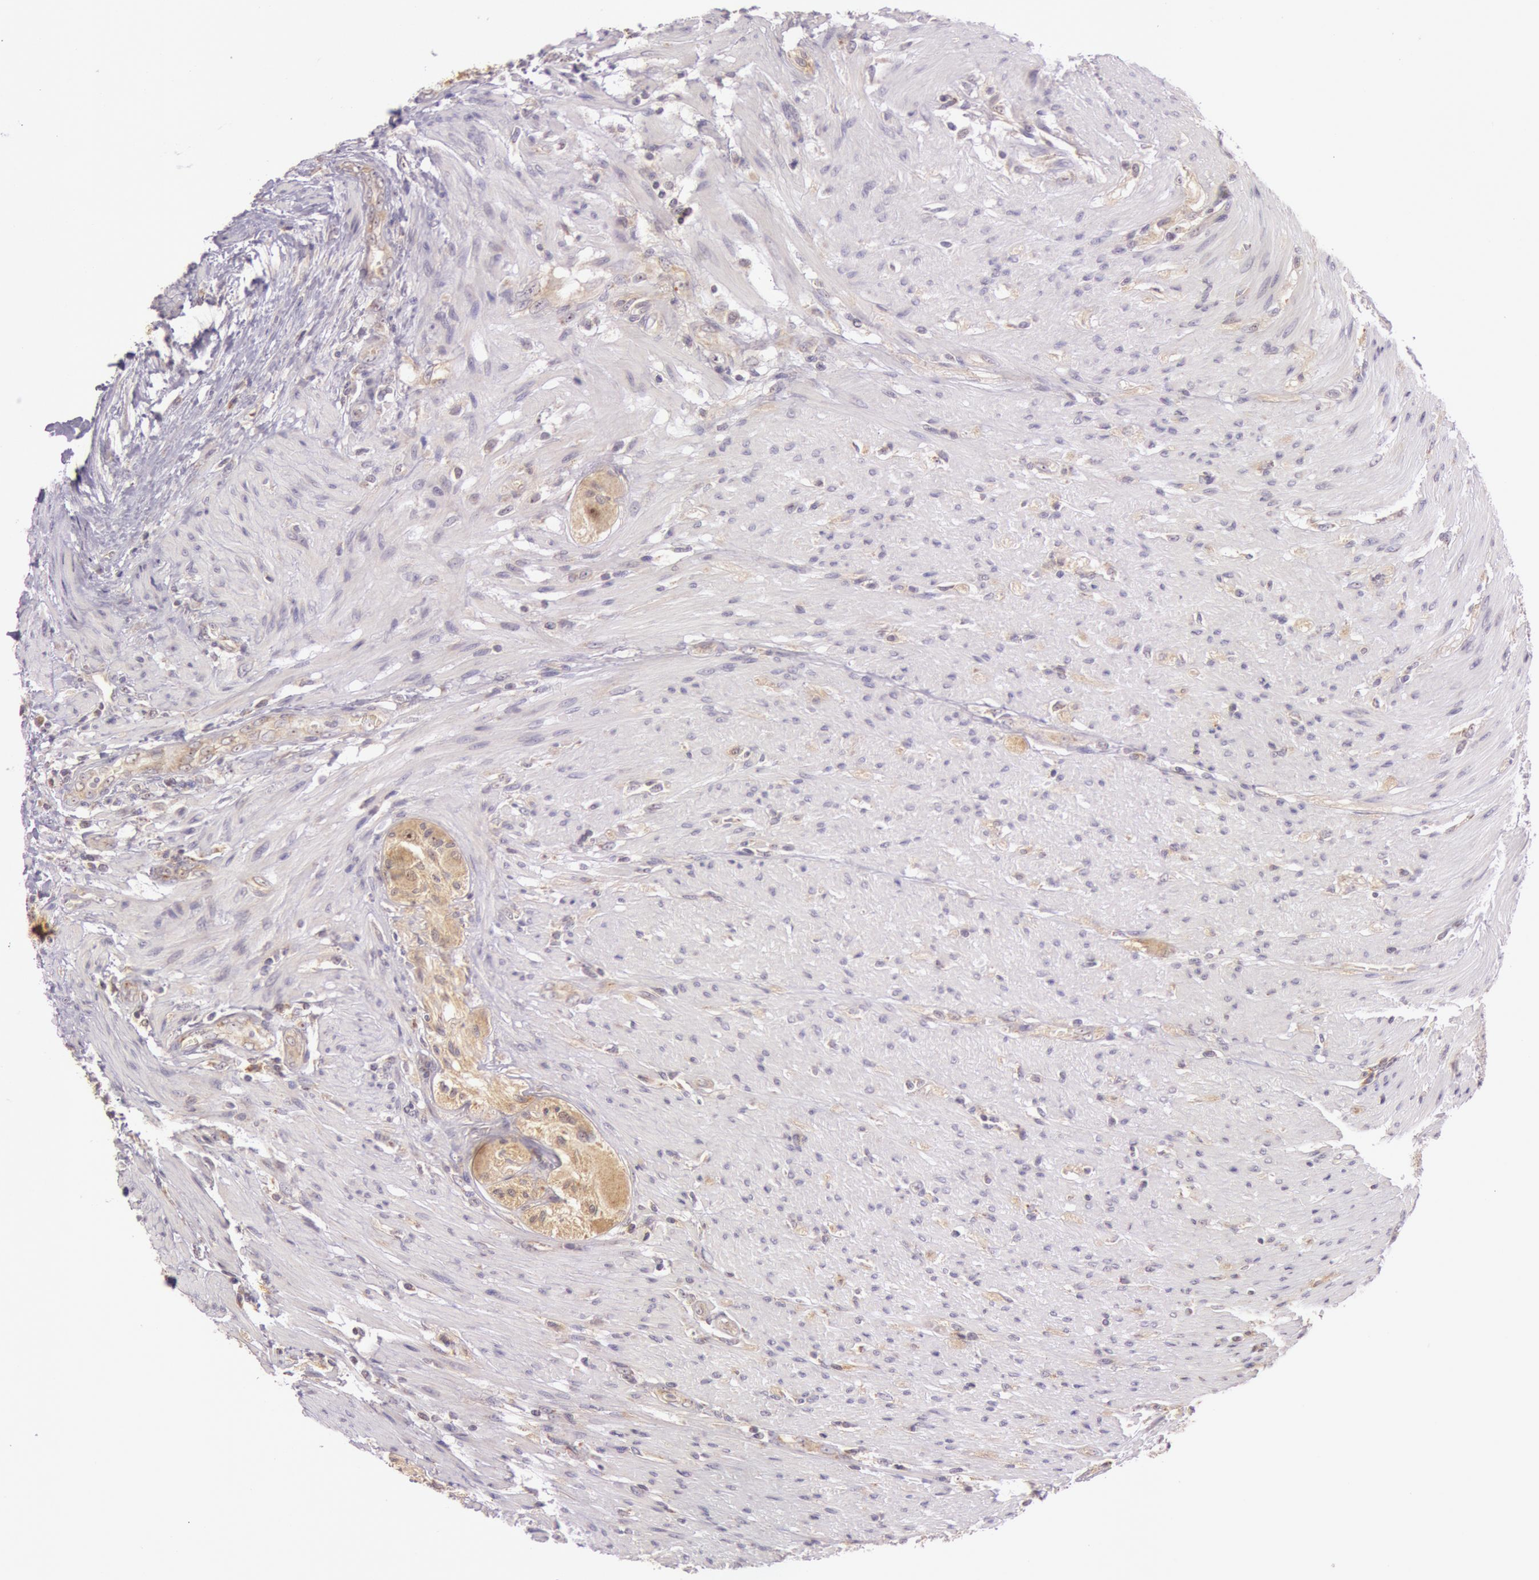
{"staining": {"intensity": "moderate", "quantity": ">75%", "location": "cytoplasmic/membranous,nuclear"}, "tissue": "colorectal cancer", "cell_type": "Tumor cells", "image_type": "cancer", "snomed": [{"axis": "morphology", "description": "Adenocarcinoma, NOS"}, {"axis": "topography", "description": "Colon"}], "caption": "High-magnification brightfield microscopy of colorectal cancer (adenocarcinoma) stained with DAB (3,3'-diaminobenzidine) (brown) and counterstained with hematoxylin (blue). tumor cells exhibit moderate cytoplasmic/membranous and nuclear staining is appreciated in about>75% of cells. (Brightfield microscopy of DAB IHC at high magnification).", "gene": "CDK16", "patient": {"sex": "female", "age": 46}}